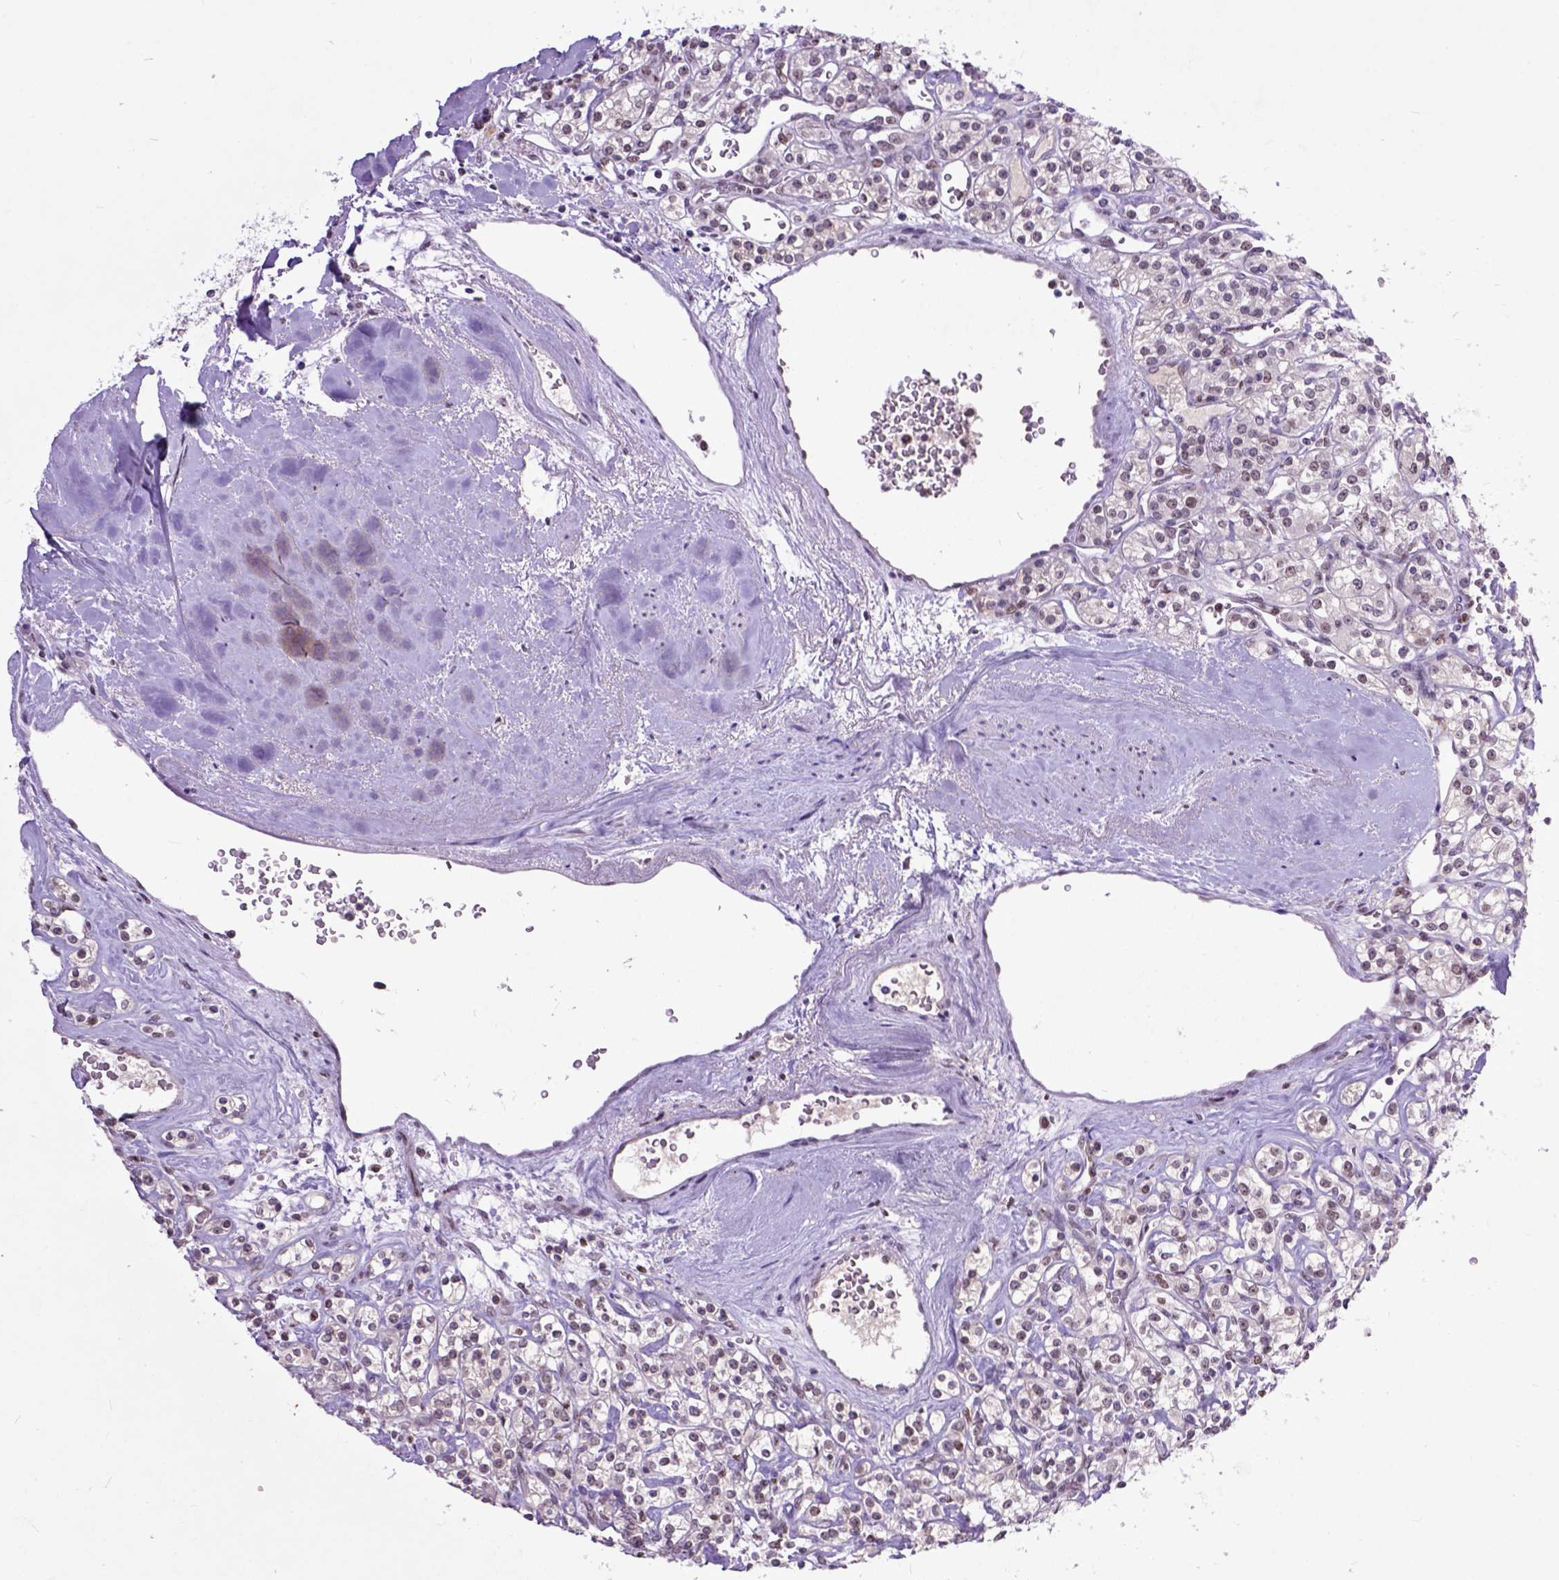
{"staining": {"intensity": "weak", "quantity": "25%-75%", "location": "nuclear"}, "tissue": "renal cancer", "cell_type": "Tumor cells", "image_type": "cancer", "snomed": [{"axis": "morphology", "description": "Adenocarcinoma, NOS"}, {"axis": "topography", "description": "Kidney"}], "caption": "This is a micrograph of IHC staining of renal cancer (adenocarcinoma), which shows weak staining in the nuclear of tumor cells.", "gene": "RCC2", "patient": {"sex": "male", "age": 77}}